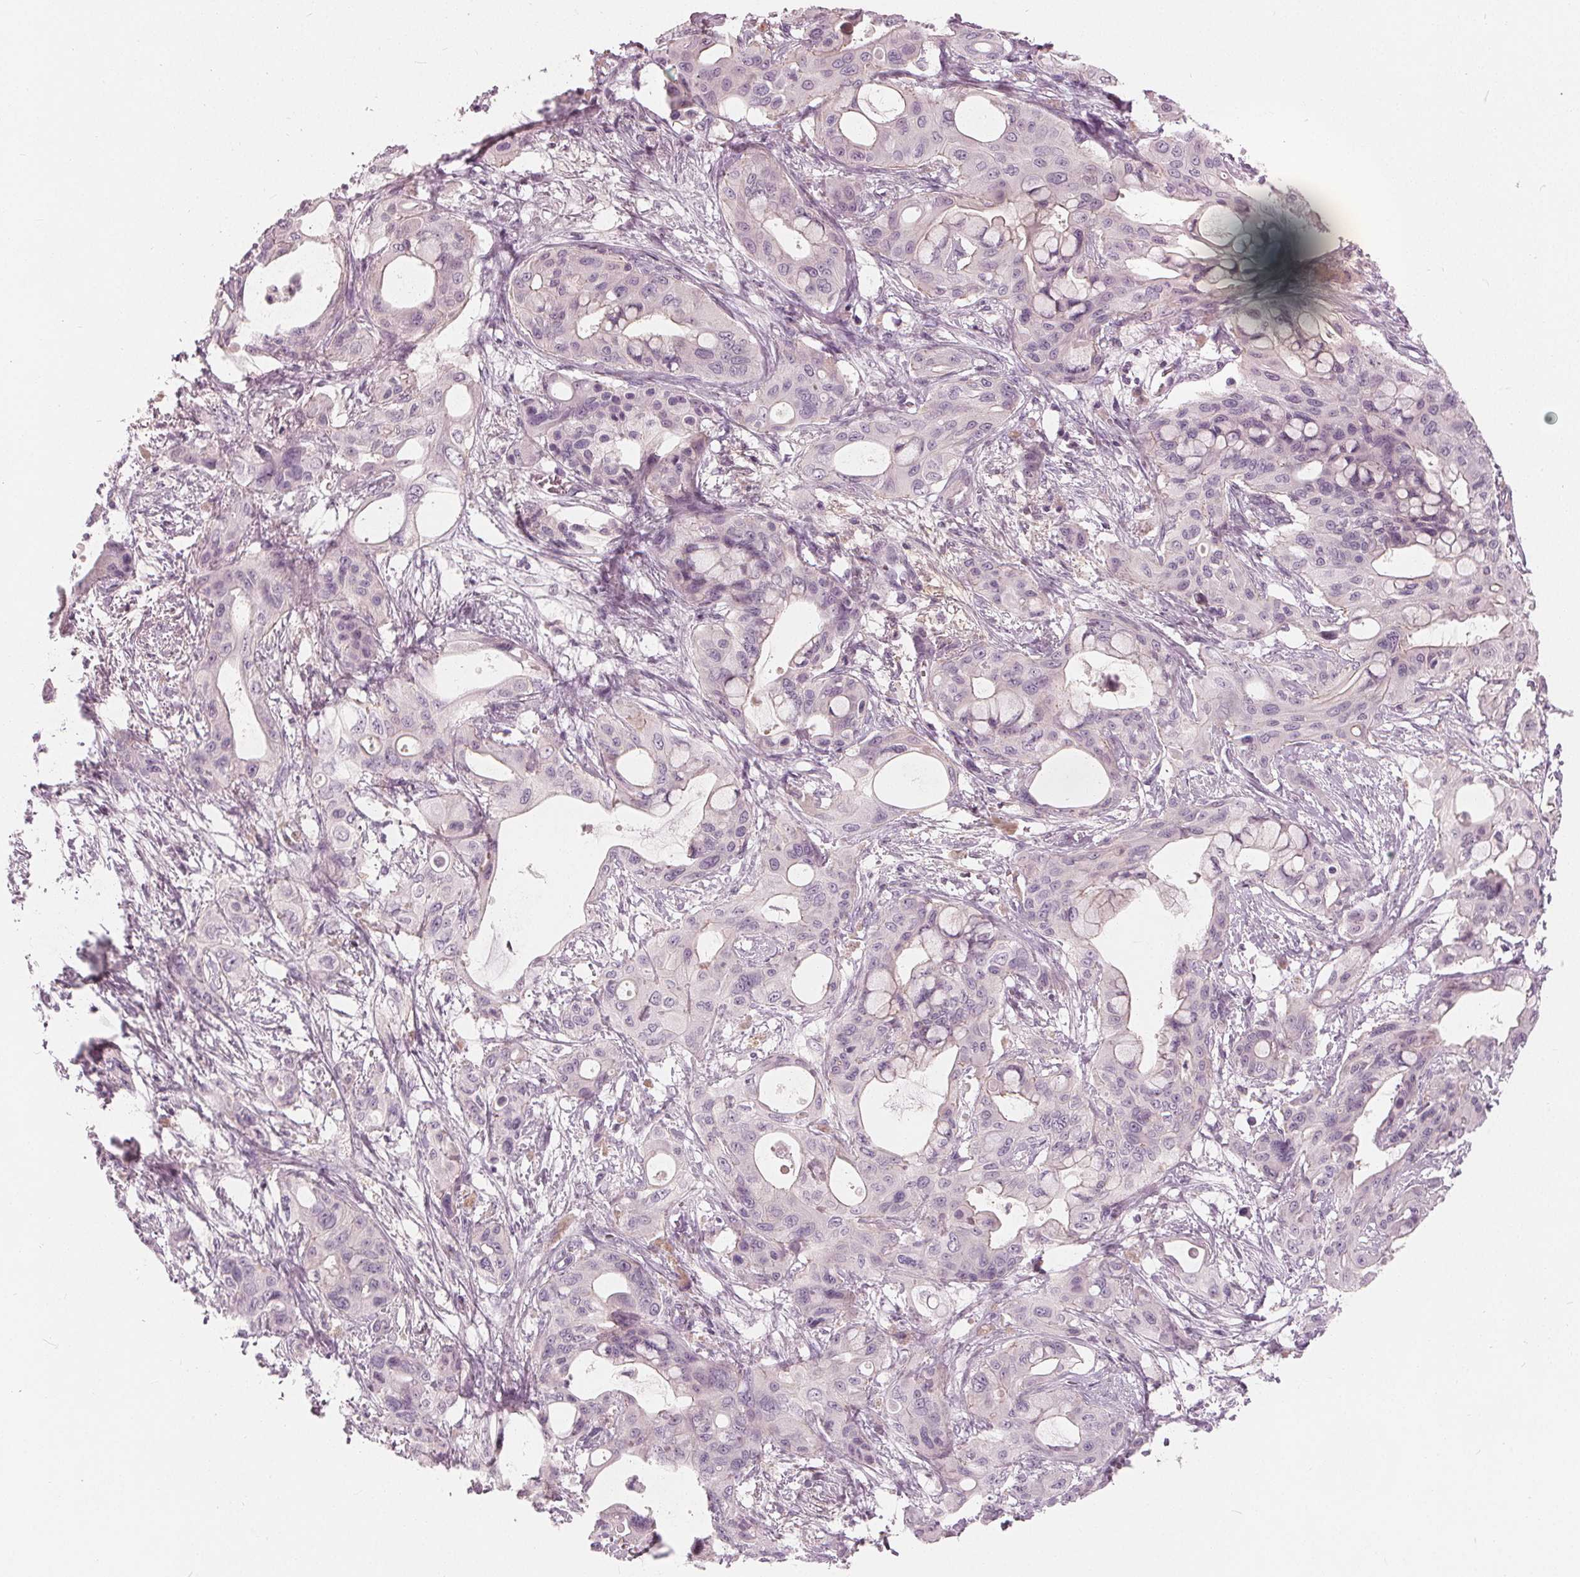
{"staining": {"intensity": "negative", "quantity": "none", "location": "none"}, "tissue": "pancreatic cancer", "cell_type": "Tumor cells", "image_type": "cancer", "snomed": [{"axis": "morphology", "description": "Adenocarcinoma, NOS"}, {"axis": "topography", "description": "Pancreas"}], "caption": "IHC histopathology image of neoplastic tissue: pancreatic cancer (adenocarcinoma) stained with DAB (3,3'-diaminobenzidine) shows no significant protein staining in tumor cells. The staining was performed using DAB to visualize the protein expression in brown, while the nuclei were stained in blue with hematoxylin (Magnification: 20x).", "gene": "SAT2", "patient": {"sex": "male", "age": 71}}